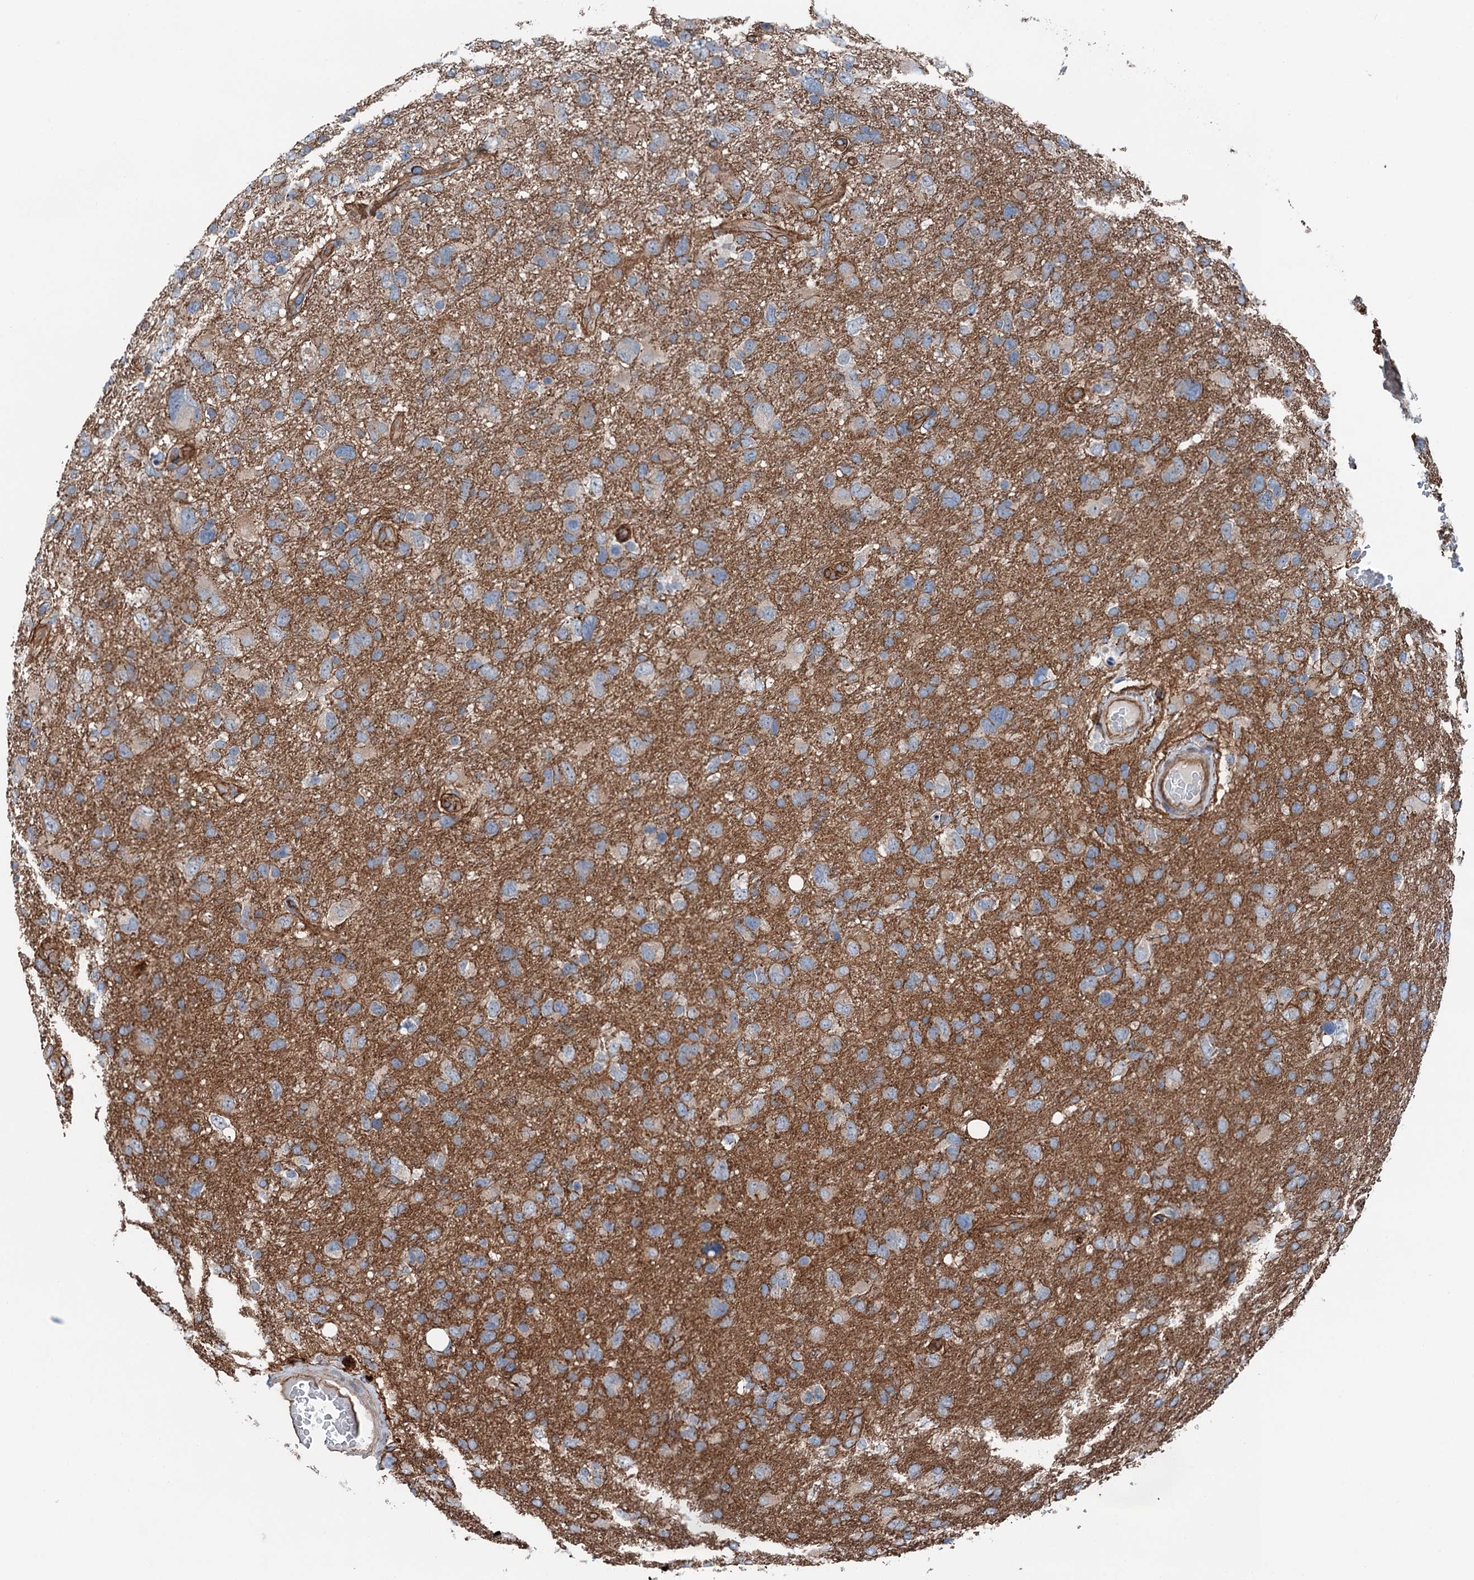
{"staining": {"intensity": "weak", "quantity": "<25%", "location": "cytoplasmic/membranous"}, "tissue": "glioma", "cell_type": "Tumor cells", "image_type": "cancer", "snomed": [{"axis": "morphology", "description": "Glioma, malignant, High grade"}, {"axis": "topography", "description": "Brain"}], "caption": "Immunohistochemical staining of glioma displays no significant positivity in tumor cells.", "gene": "NMRAL1", "patient": {"sex": "male", "age": 61}}